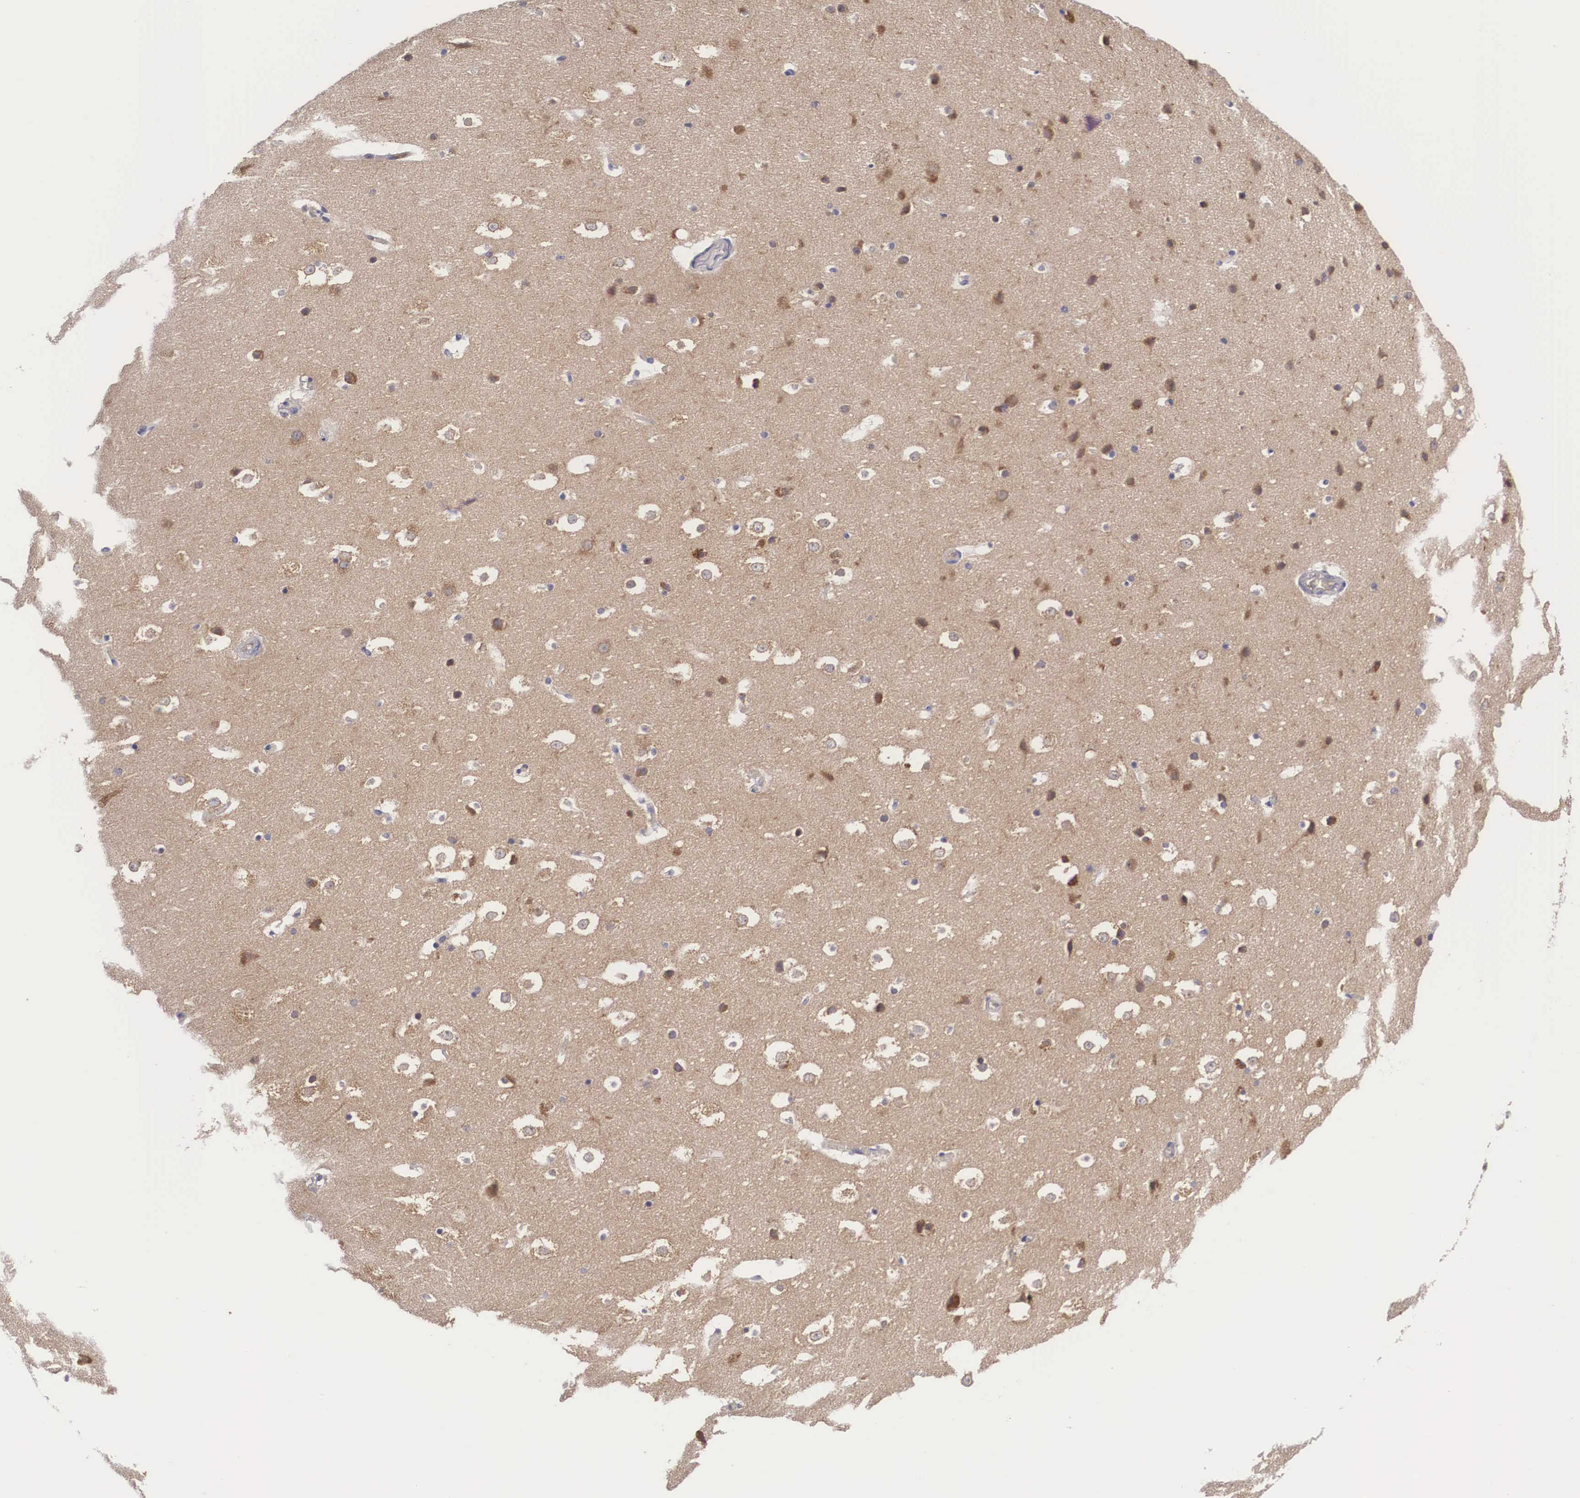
{"staining": {"intensity": "negative", "quantity": "none", "location": "none"}, "tissue": "hippocampus", "cell_type": "Glial cells", "image_type": "normal", "snomed": [{"axis": "morphology", "description": "Normal tissue, NOS"}, {"axis": "topography", "description": "Hippocampus"}], "caption": "DAB immunohistochemical staining of normal hippocampus exhibits no significant staining in glial cells.", "gene": "GRIPAP1", "patient": {"sex": "male", "age": 45}}